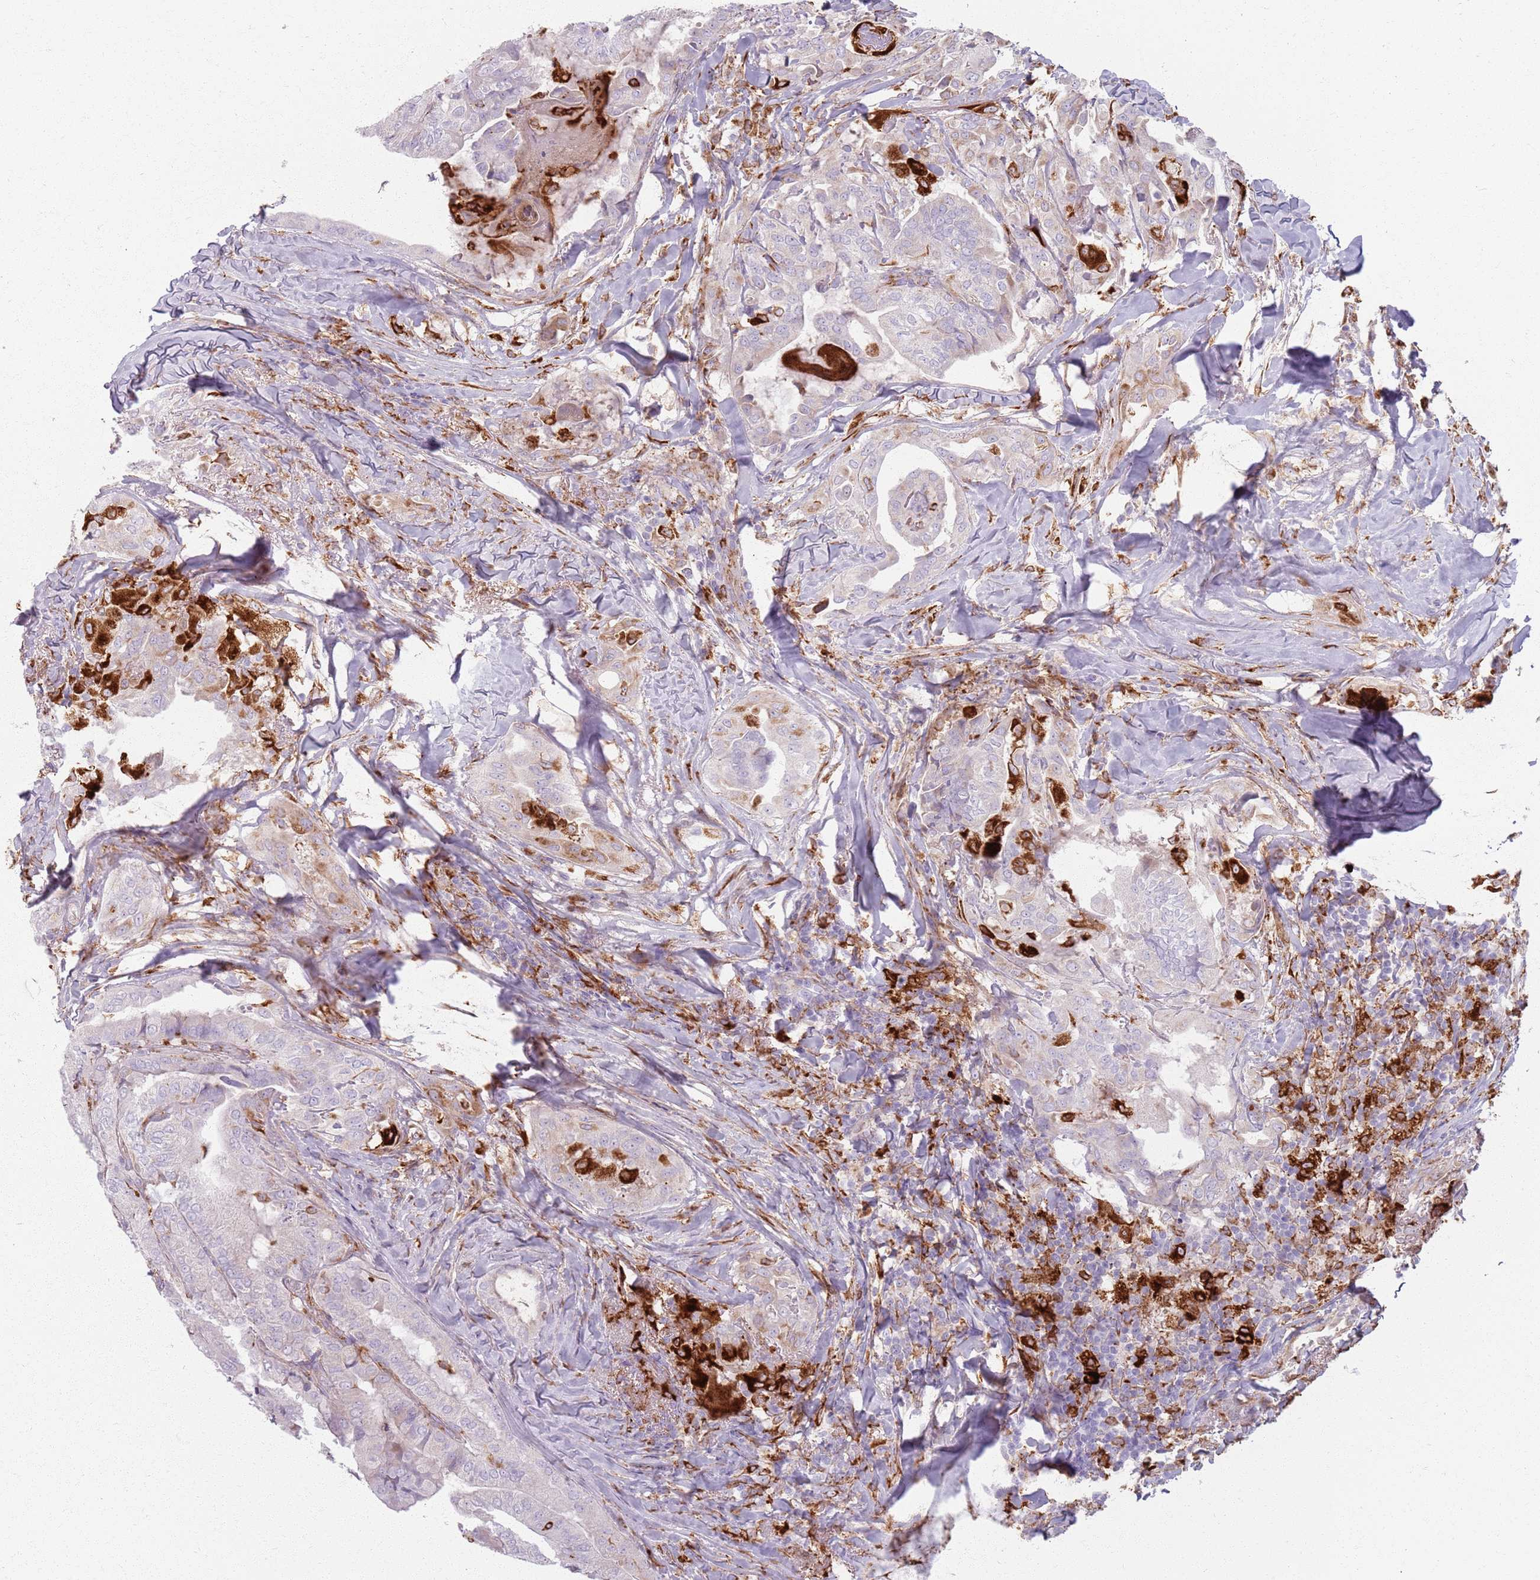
{"staining": {"intensity": "strong", "quantity": "<25%", "location": "cytoplasmic/membranous"}, "tissue": "thyroid cancer", "cell_type": "Tumor cells", "image_type": "cancer", "snomed": [{"axis": "morphology", "description": "Papillary adenocarcinoma, NOS"}, {"axis": "topography", "description": "Thyroid gland"}], "caption": "Strong cytoplasmic/membranous protein positivity is appreciated in about <25% of tumor cells in thyroid cancer (papillary adenocarcinoma).", "gene": "COLGALT1", "patient": {"sex": "female", "age": 68}}